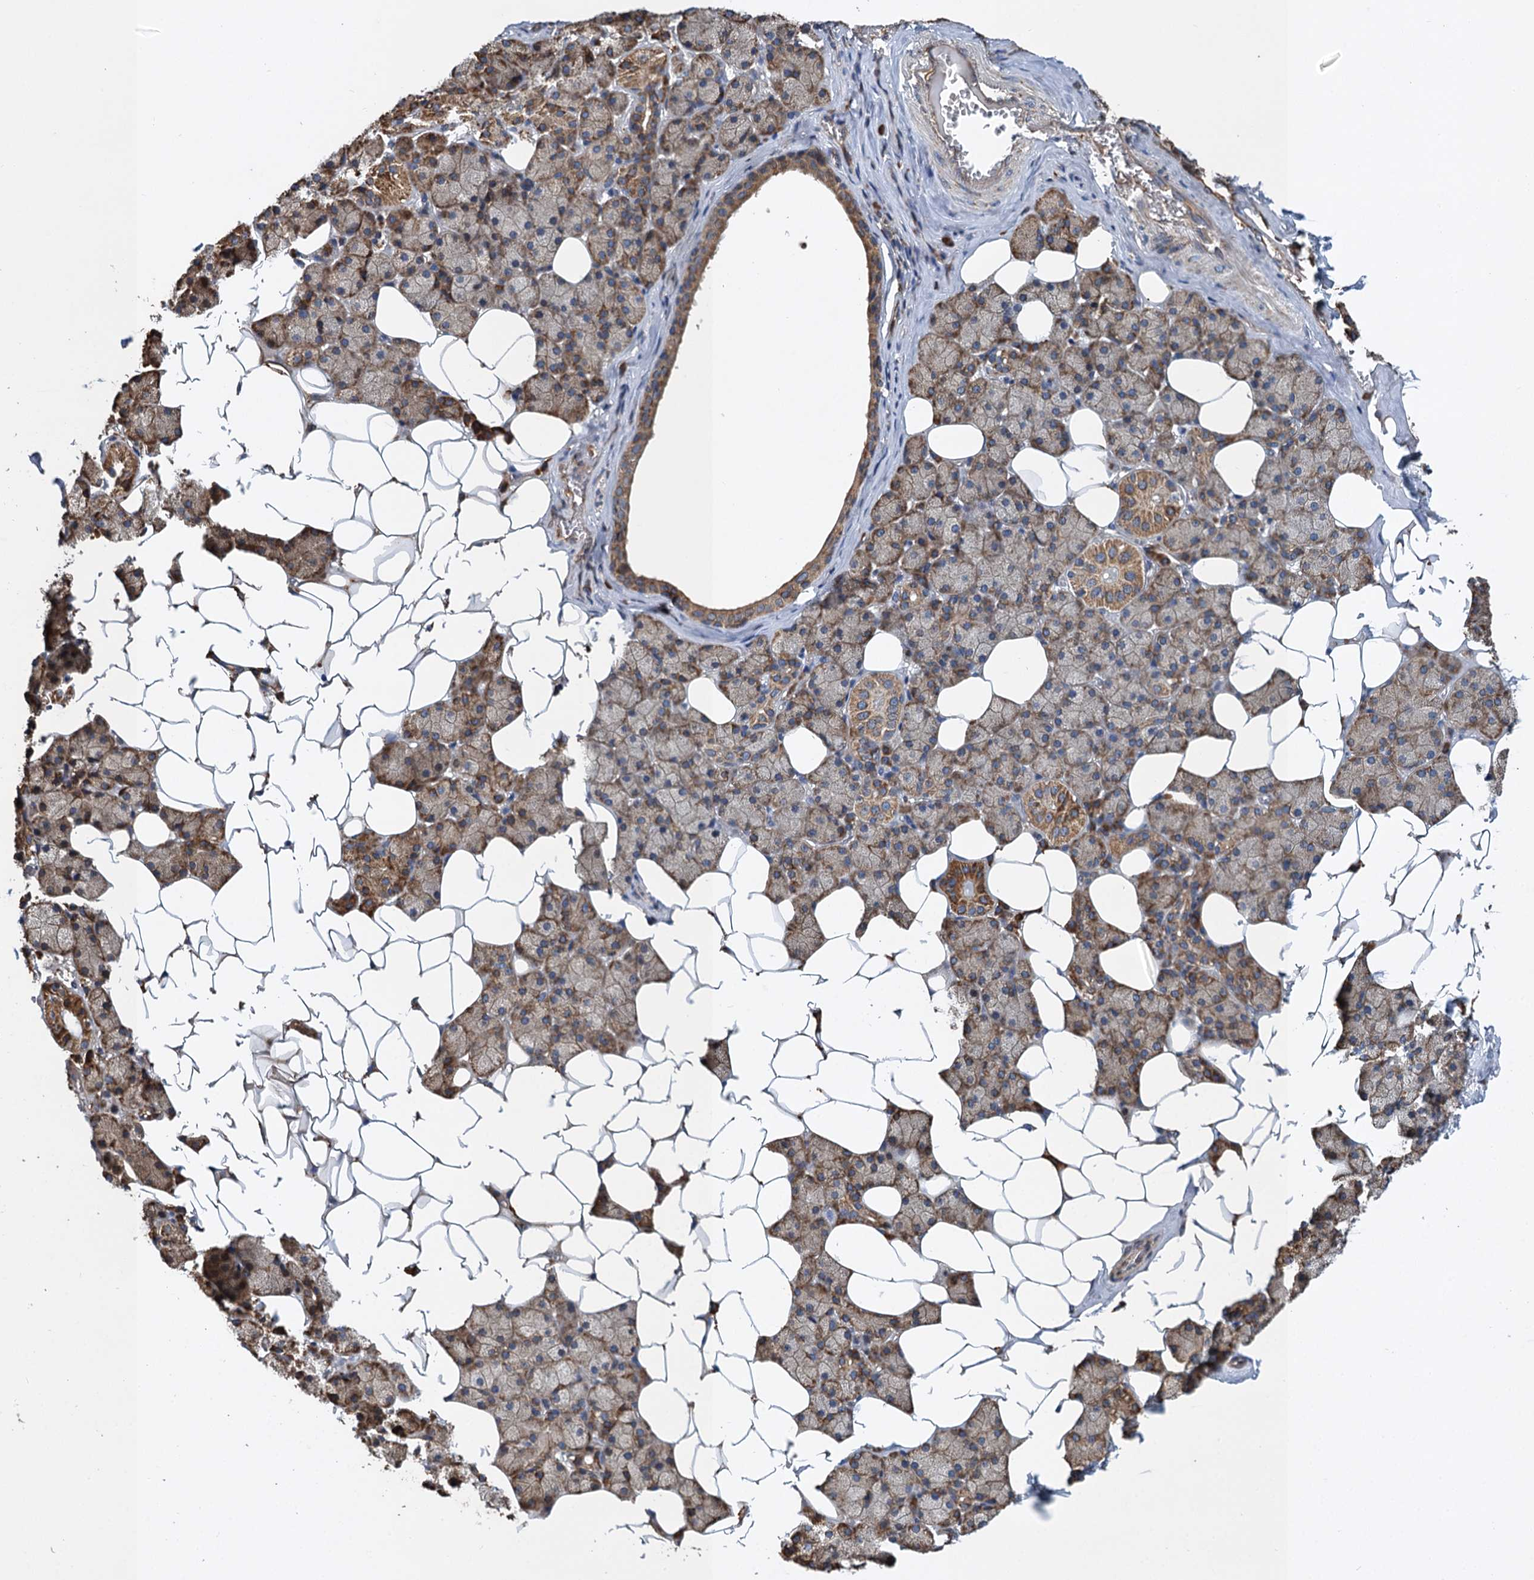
{"staining": {"intensity": "moderate", "quantity": "25%-75%", "location": "cytoplasmic/membranous"}, "tissue": "salivary gland", "cell_type": "Glandular cells", "image_type": "normal", "snomed": [{"axis": "morphology", "description": "Normal tissue, NOS"}, {"axis": "topography", "description": "Salivary gland"}], "caption": "About 25%-75% of glandular cells in normal salivary gland reveal moderate cytoplasmic/membranous protein staining as visualized by brown immunohistochemical staining.", "gene": "LINS1", "patient": {"sex": "female", "age": 33}}